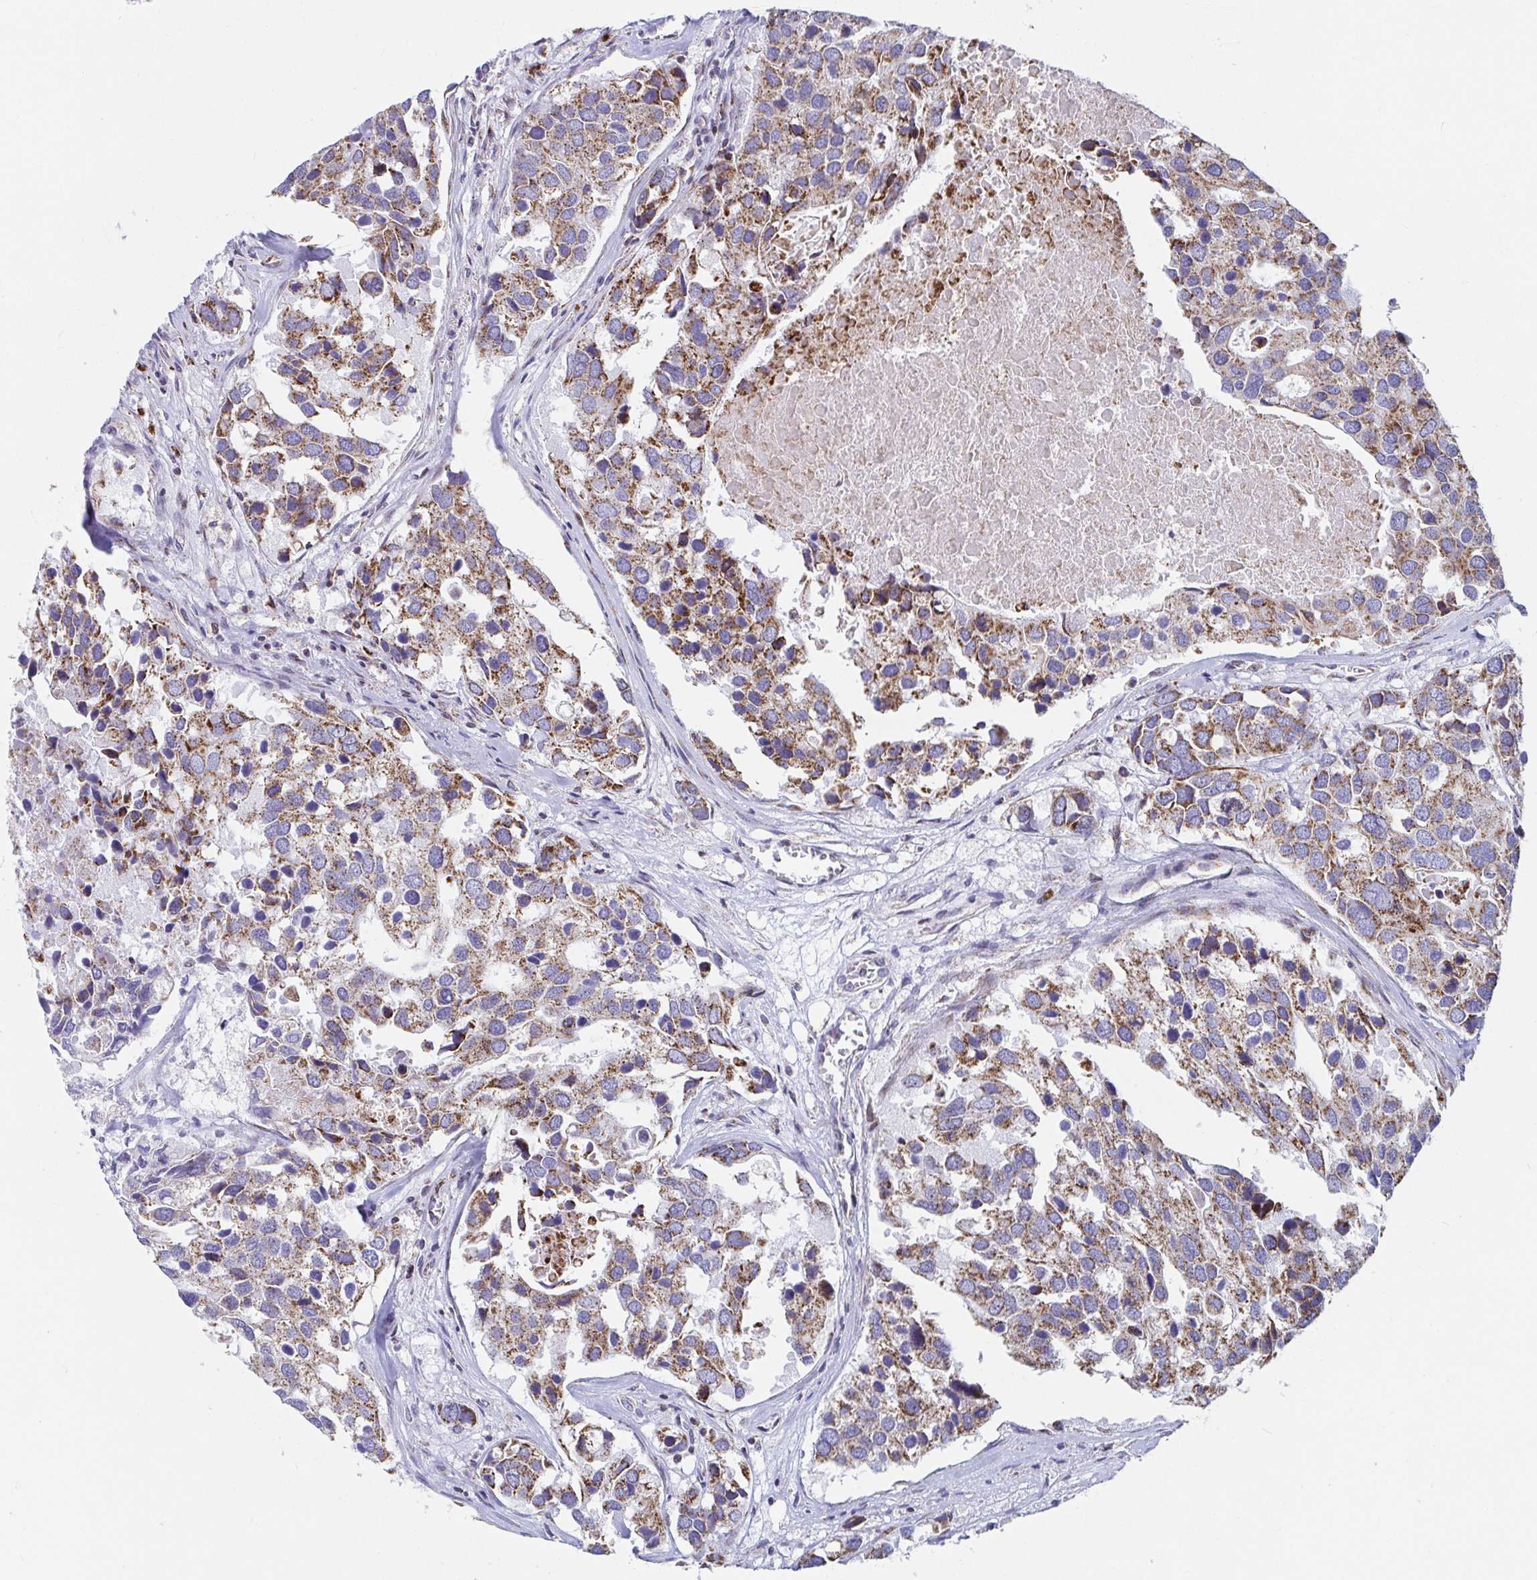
{"staining": {"intensity": "moderate", "quantity": ">75%", "location": "cytoplasmic/membranous"}, "tissue": "breast cancer", "cell_type": "Tumor cells", "image_type": "cancer", "snomed": [{"axis": "morphology", "description": "Duct carcinoma"}, {"axis": "topography", "description": "Breast"}], "caption": "Breast cancer stained with DAB immunohistochemistry (IHC) displays medium levels of moderate cytoplasmic/membranous expression in about >75% of tumor cells.", "gene": "ATP5MJ", "patient": {"sex": "female", "age": 83}}